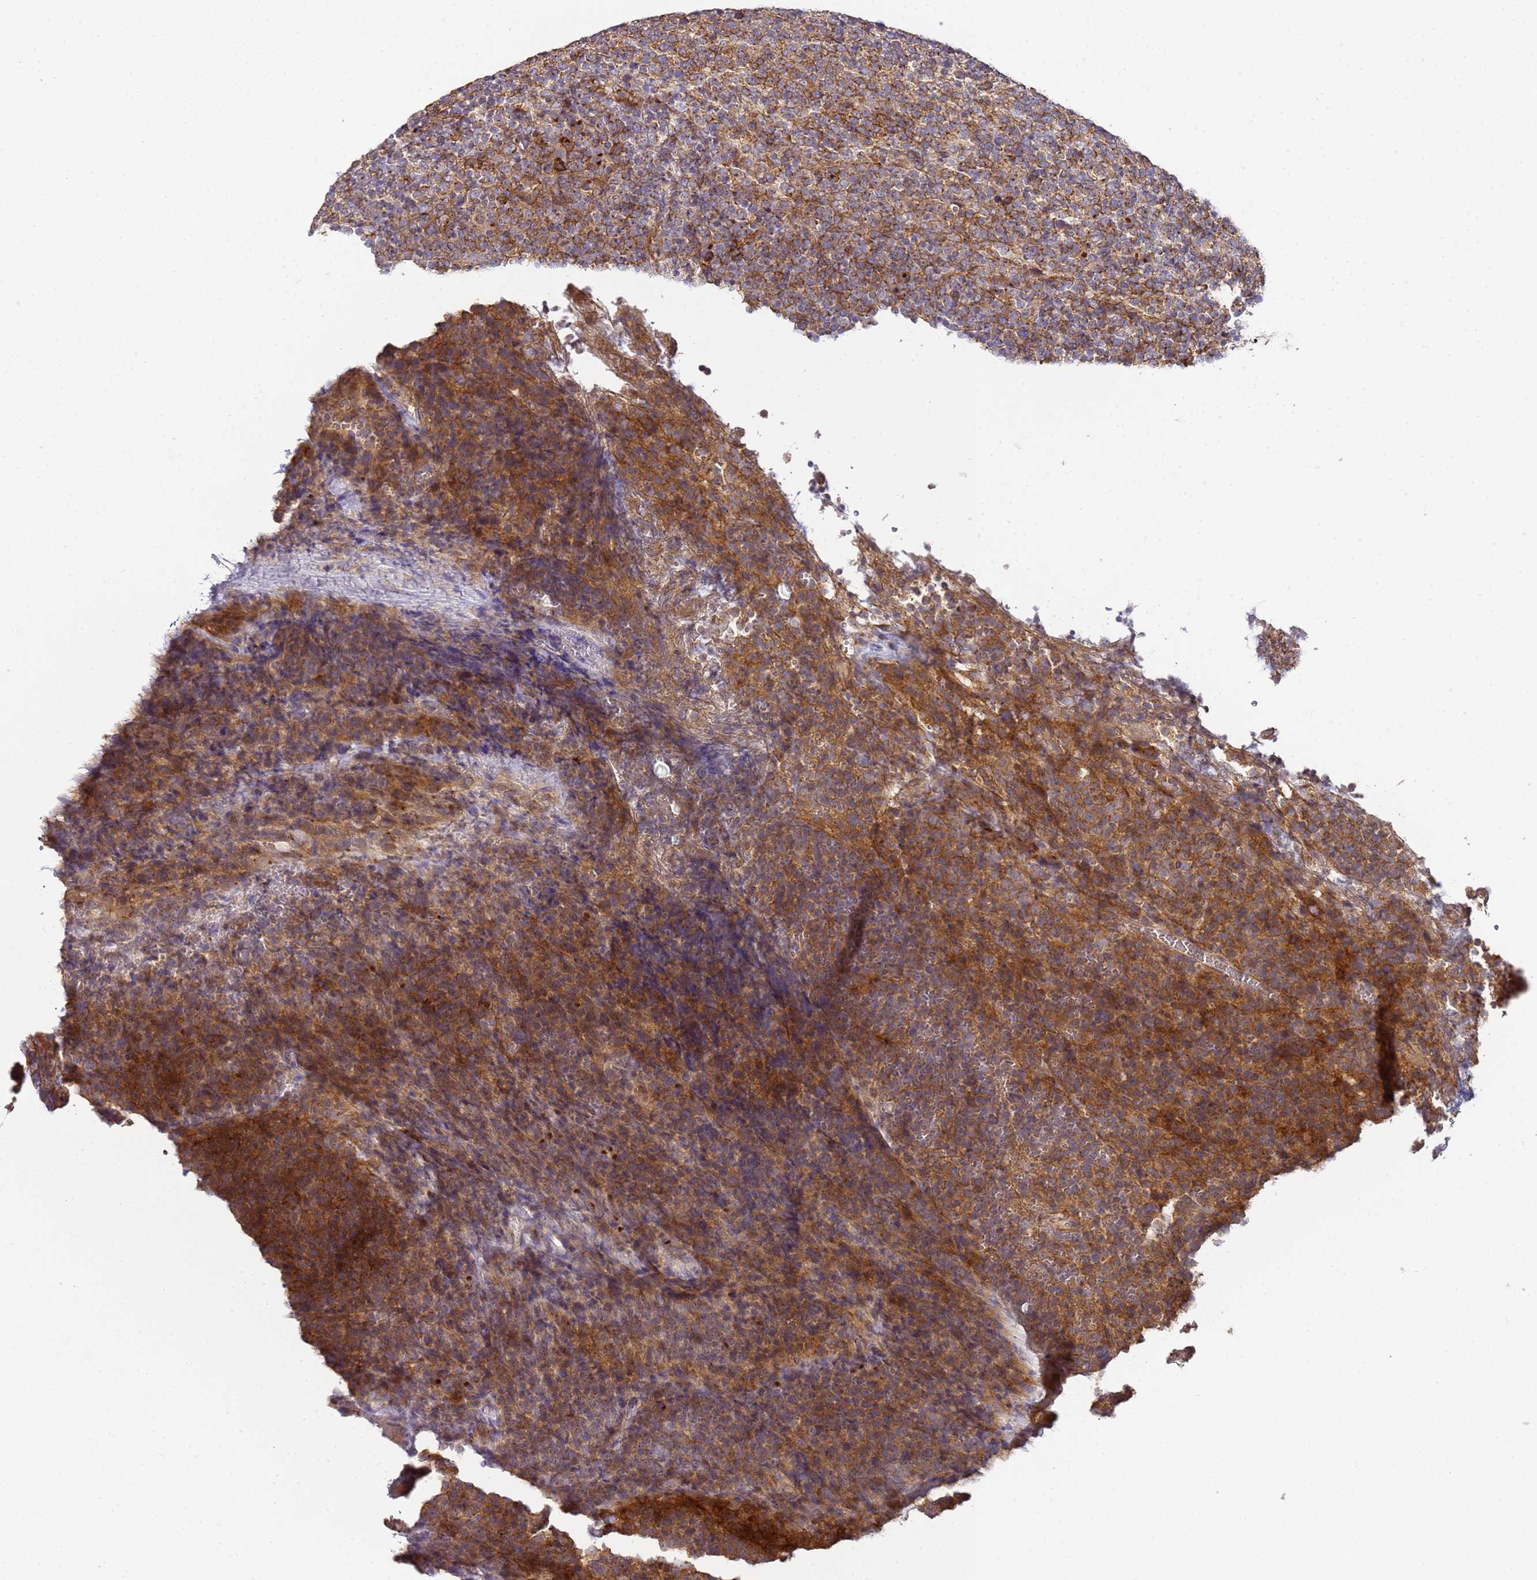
{"staining": {"intensity": "moderate", "quantity": ">75%", "location": "cytoplasmic/membranous"}, "tissue": "lymphoma", "cell_type": "Tumor cells", "image_type": "cancer", "snomed": [{"axis": "morphology", "description": "Malignant lymphoma, non-Hodgkin's type, High grade"}, {"axis": "topography", "description": "Lymph node"}], "caption": "This micrograph reveals IHC staining of human lymphoma, with medium moderate cytoplasmic/membranous expression in approximately >75% of tumor cells.", "gene": "MRPL49", "patient": {"sex": "male", "age": 61}}